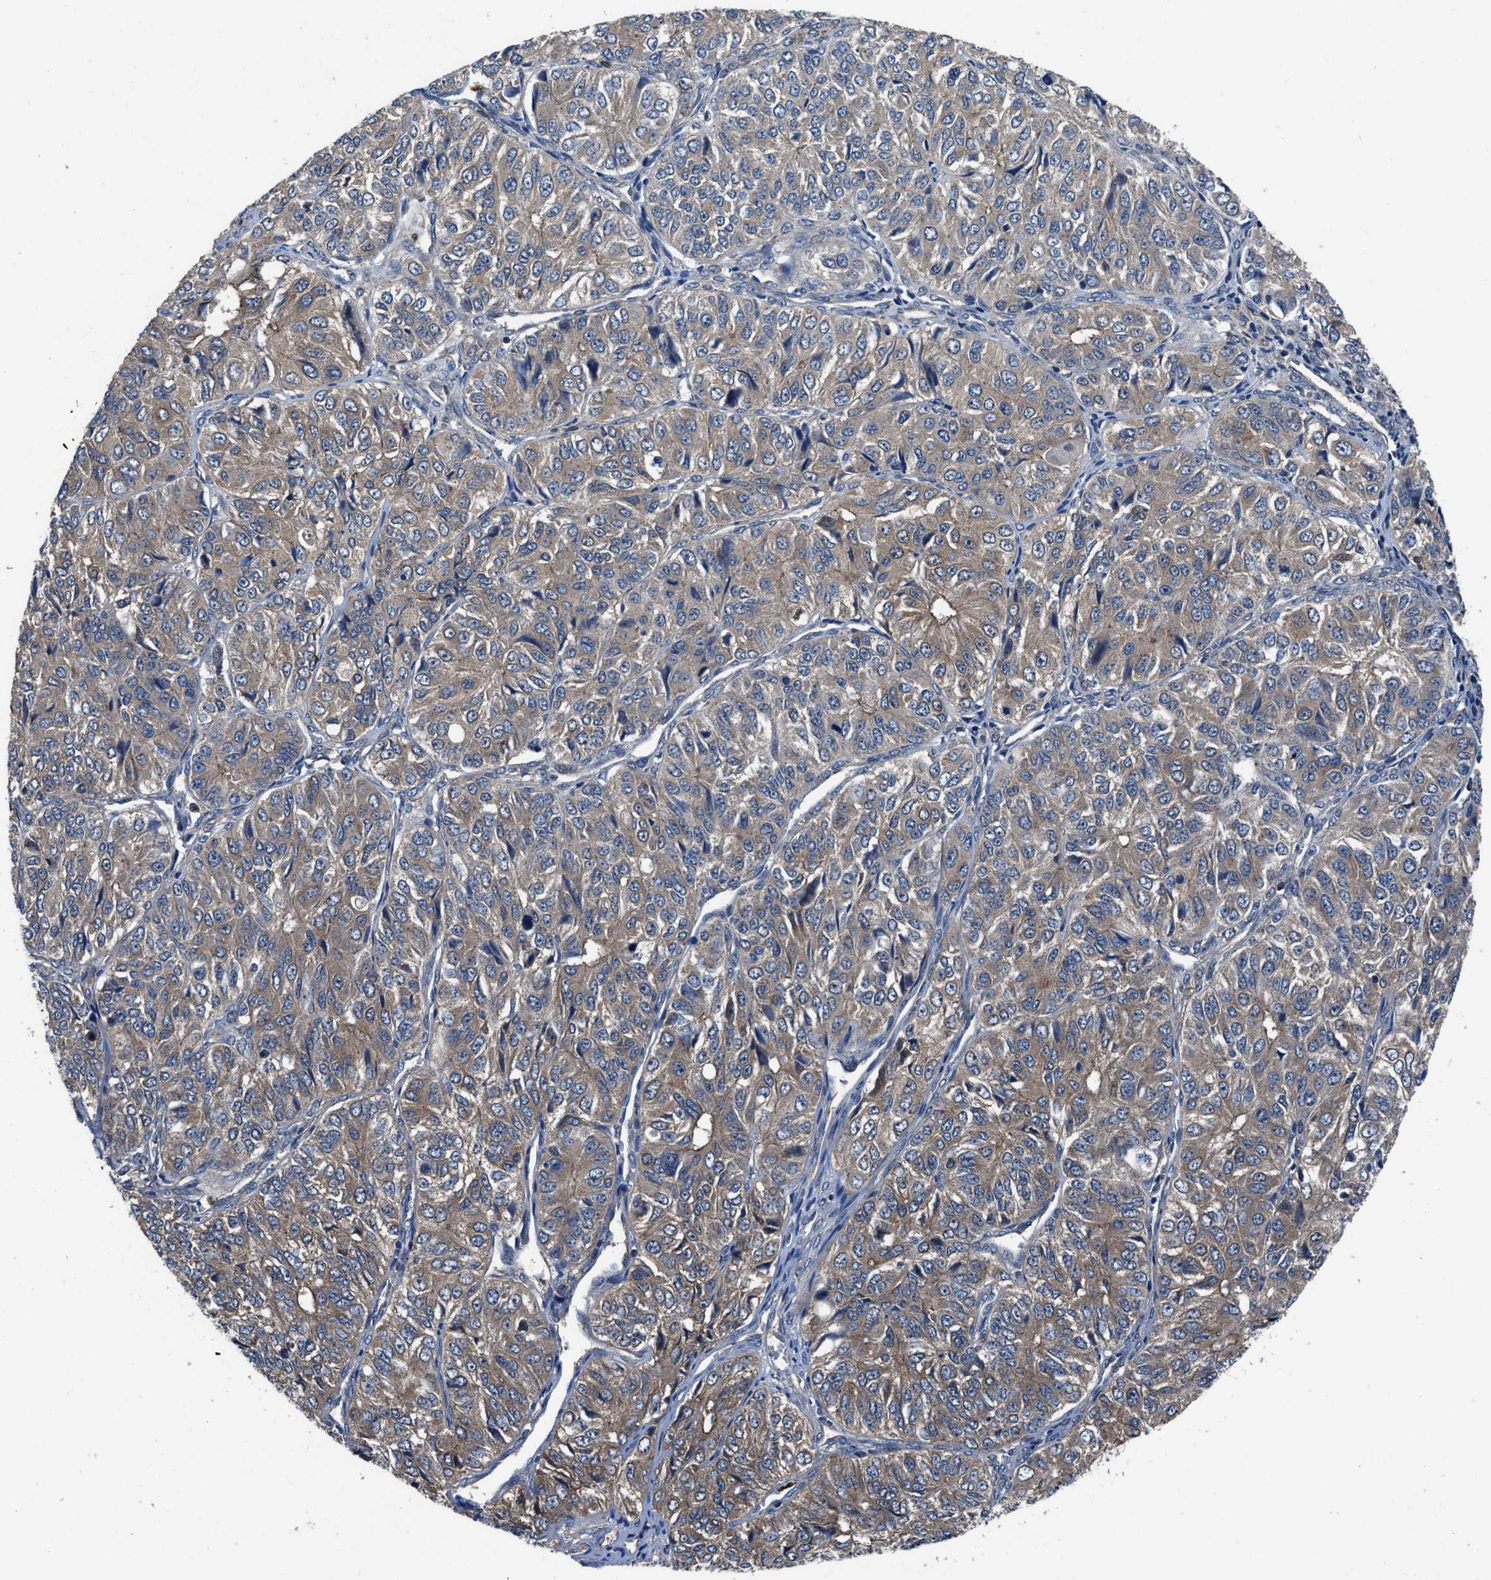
{"staining": {"intensity": "moderate", "quantity": "25%-75%", "location": "cytoplasmic/membranous"}, "tissue": "ovarian cancer", "cell_type": "Tumor cells", "image_type": "cancer", "snomed": [{"axis": "morphology", "description": "Carcinoma, endometroid"}, {"axis": "topography", "description": "Ovary"}], "caption": "Protein expression analysis of ovarian cancer exhibits moderate cytoplasmic/membranous expression in about 25%-75% of tumor cells. The protein is stained brown, and the nuclei are stained in blue (DAB (3,3'-diaminobenzidine) IHC with brightfield microscopy, high magnification).", "gene": "USP25", "patient": {"sex": "female", "age": 51}}